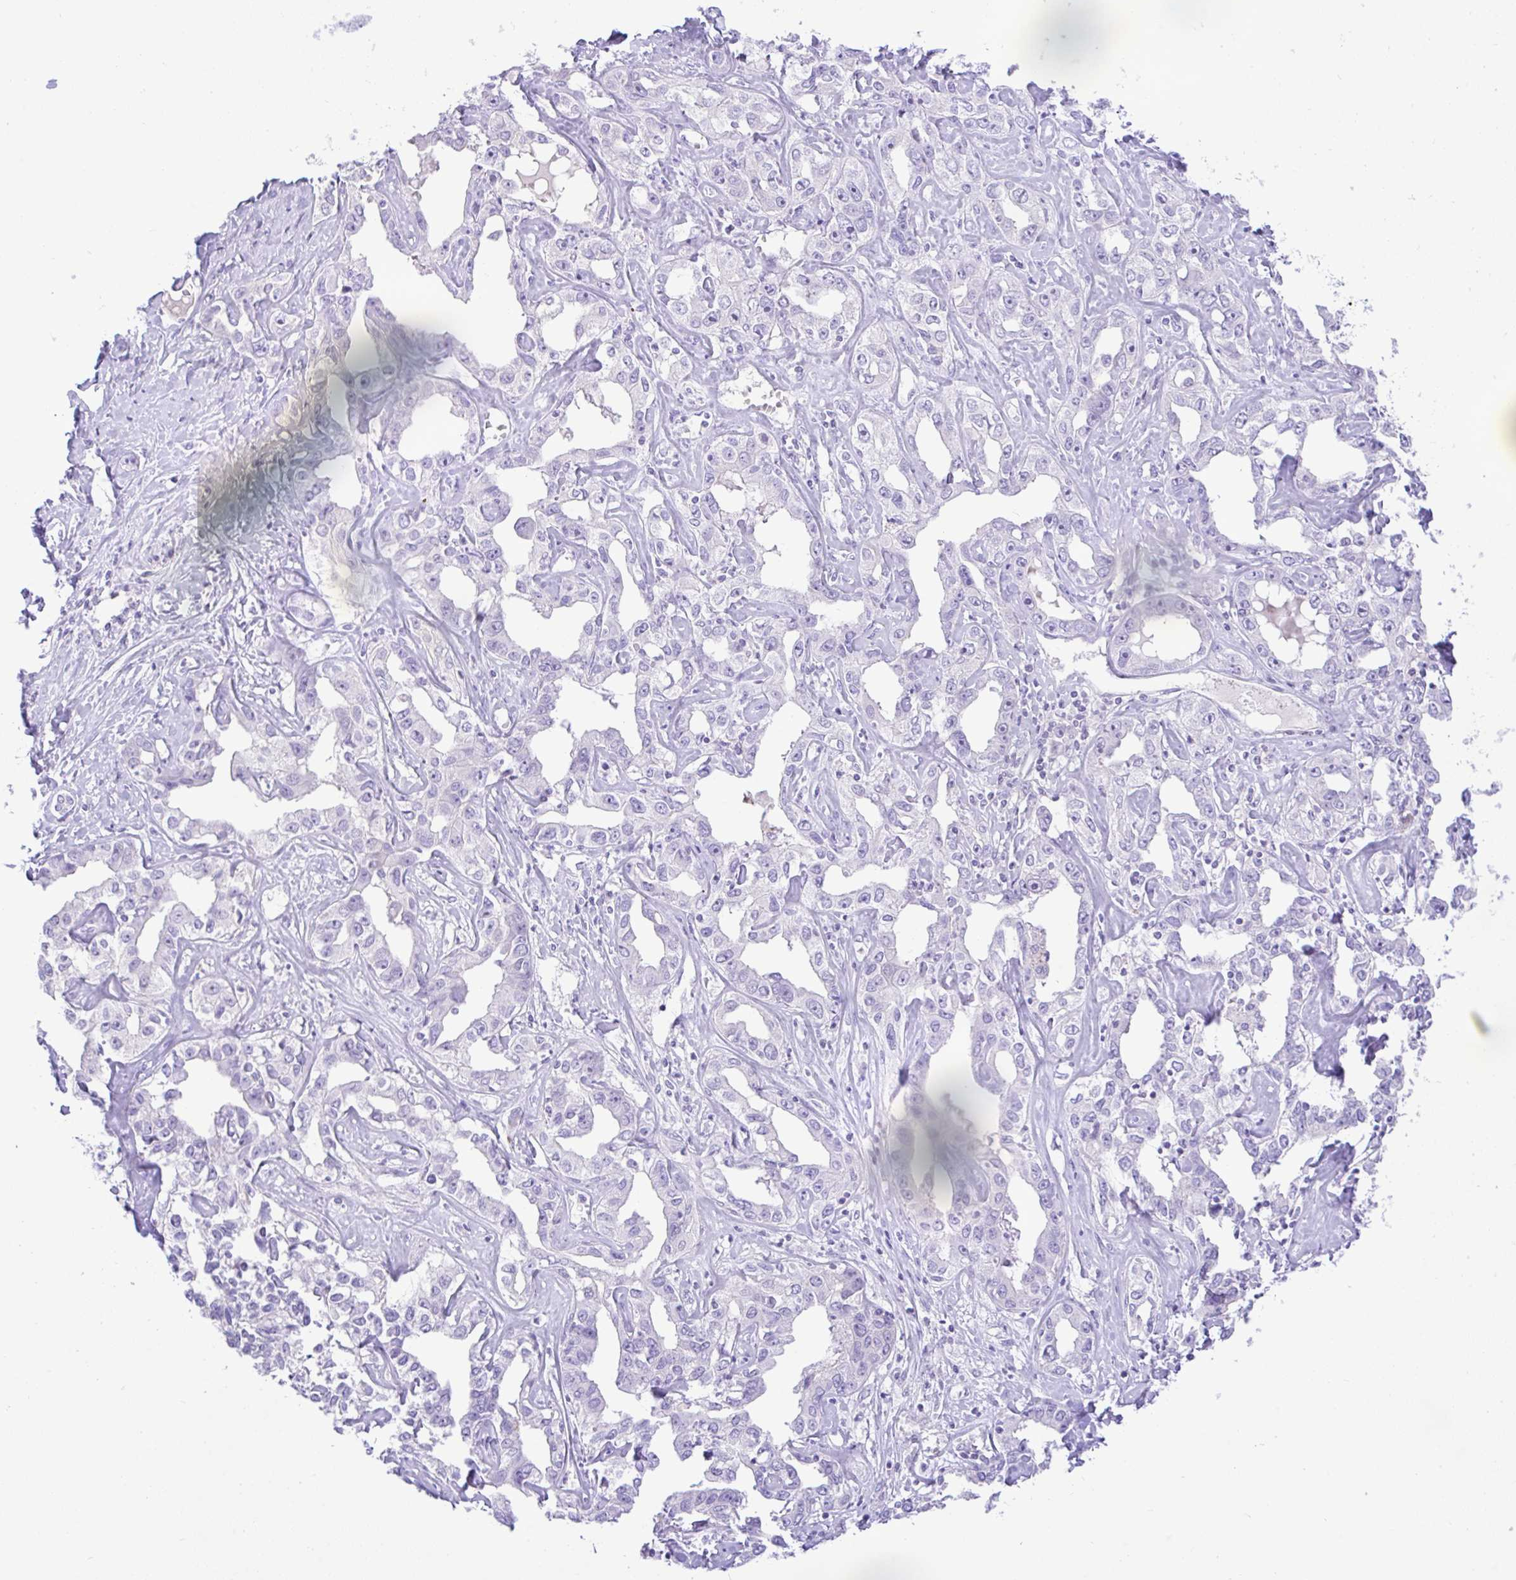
{"staining": {"intensity": "negative", "quantity": "none", "location": "none"}, "tissue": "liver cancer", "cell_type": "Tumor cells", "image_type": "cancer", "snomed": [{"axis": "morphology", "description": "Cholangiocarcinoma"}, {"axis": "topography", "description": "Liver"}], "caption": "Liver cancer (cholangiocarcinoma) stained for a protein using immunohistochemistry reveals no expression tumor cells.", "gene": "ZNF101", "patient": {"sex": "male", "age": 59}}